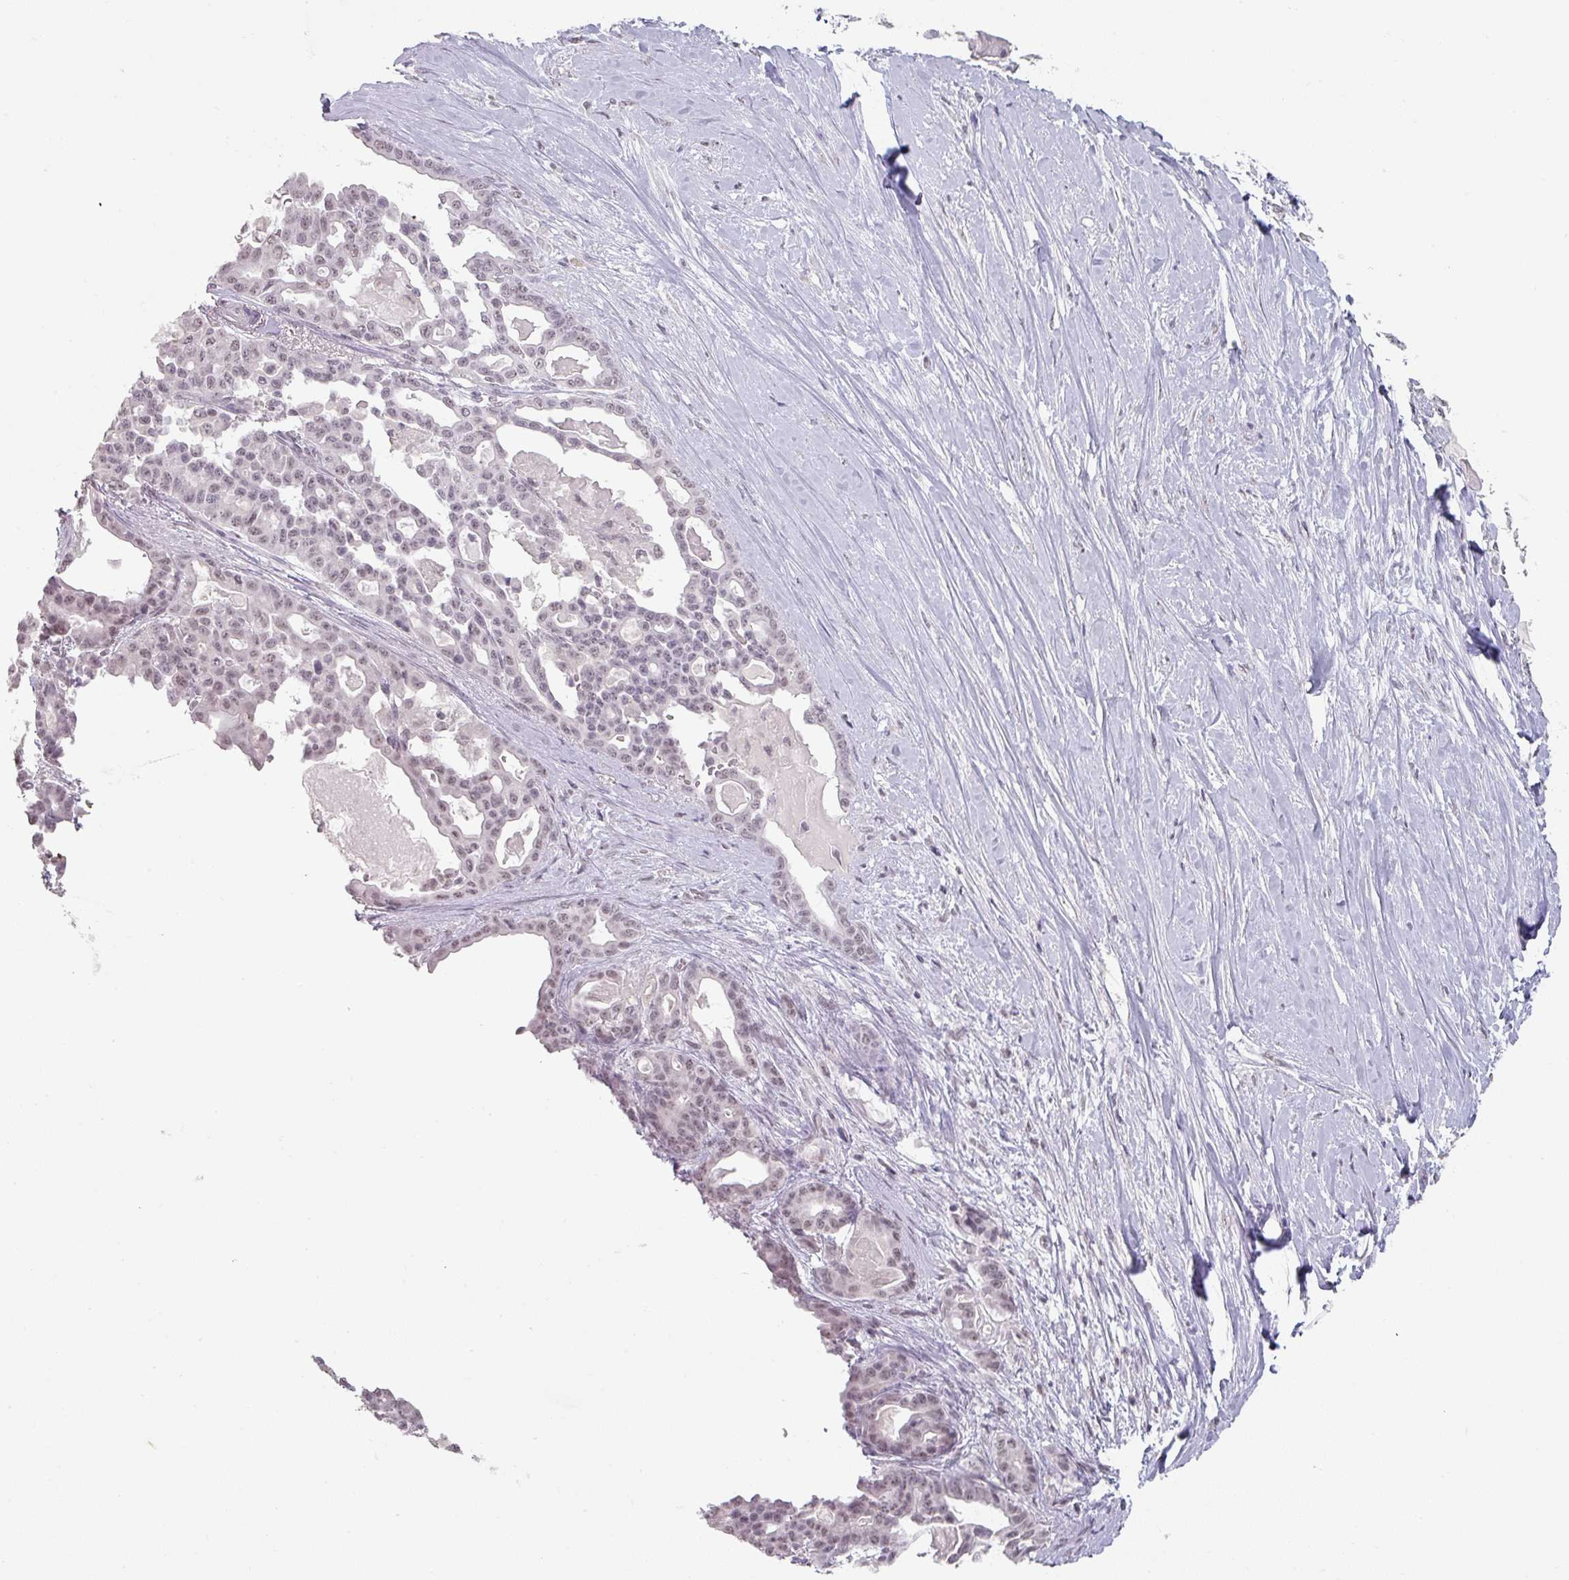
{"staining": {"intensity": "weak", "quantity": "<25%", "location": "nuclear"}, "tissue": "pancreatic cancer", "cell_type": "Tumor cells", "image_type": "cancer", "snomed": [{"axis": "morphology", "description": "Adenocarcinoma, NOS"}, {"axis": "topography", "description": "Pancreas"}], "caption": "High magnification brightfield microscopy of pancreatic cancer stained with DAB (brown) and counterstained with hematoxylin (blue): tumor cells show no significant staining.", "gene": "SPRR1A", "patient": {"sex": "male", "age": 63}}